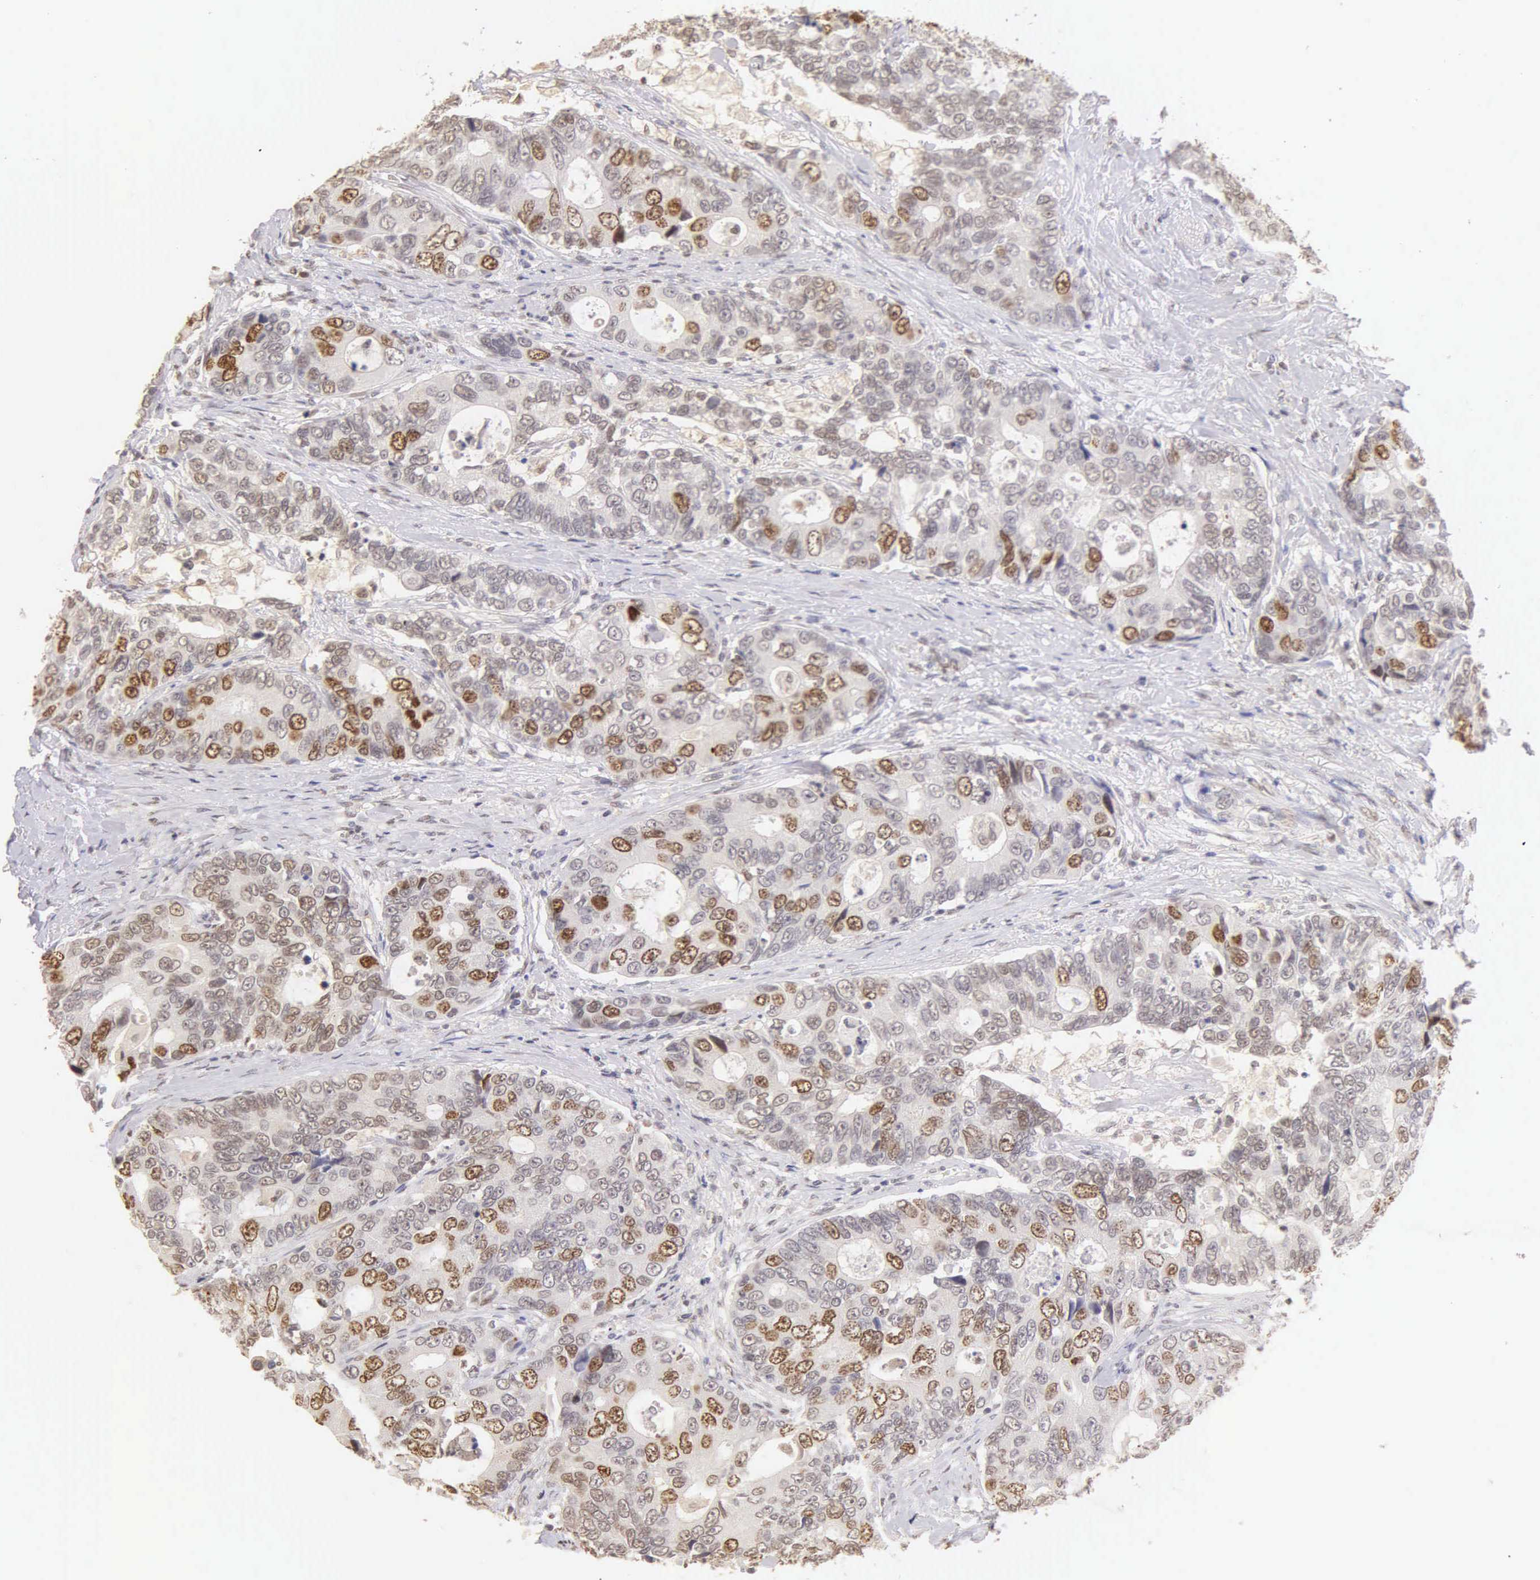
{"staining": {"intensity": "moderate", "quantity": "25%-75%", "location": "nuclear"}, "tissue": "colorectal cancer", "cell_type": "Tumor cells", "image_type": "cancer", "snomed": [{"axis": "morphology", "description": "Adenocarcinoma, NOS"}, {"axis": "topography", "description": "Rectum"}], "caption": "An image showing moderate nuclear expression in approximately 25%-75% of tumor cells in colorectal adenocarcinoma, as visualized by brown immunohistochemical staining.", "gene": "MKI67", "patient": {"sex": "female", "age": 67}}